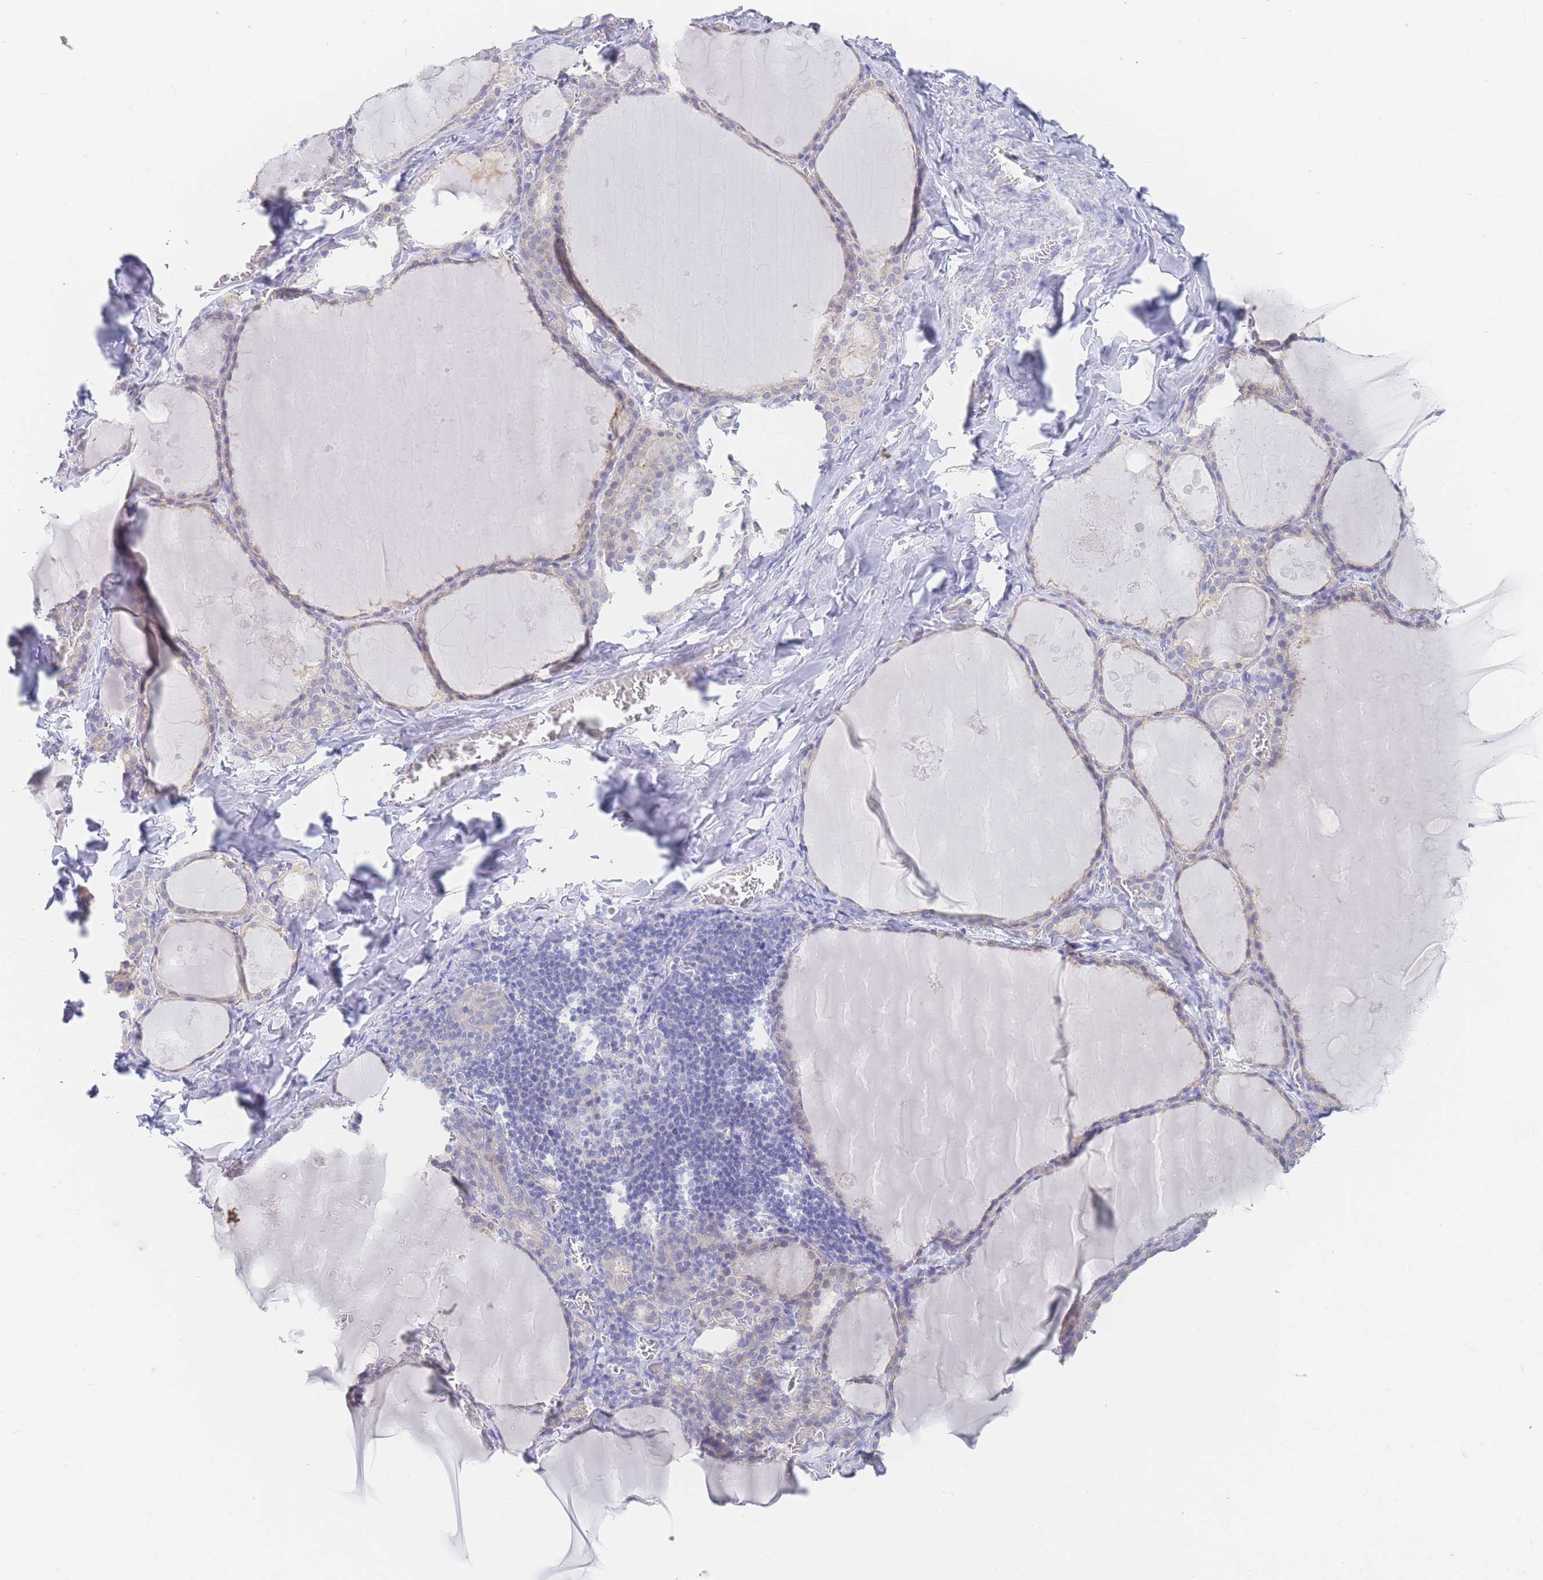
{"staining": {"intensity": "weak", "quantity": "25%-75%", "location": "cytoplasmic/membranous"}, "tissue": "thyroid gland", "cell_type": "Glandular cells", "image_type": "normal", "snomed": [{"axis": "morphology", "description": "Normal tissue, NOS"}, {"axis": "topography", "description": "Thyroid gland"}], "caption": "This micrograph demonstrates immunohistochemistry (IHC) staining of benign thyroid gland, with low weak cytoplasmic/membranous expression in approximately 25%-75% of glandular cells.", "gene": "LZTFL1", "patient": {"sex": "male", "age": 56}}